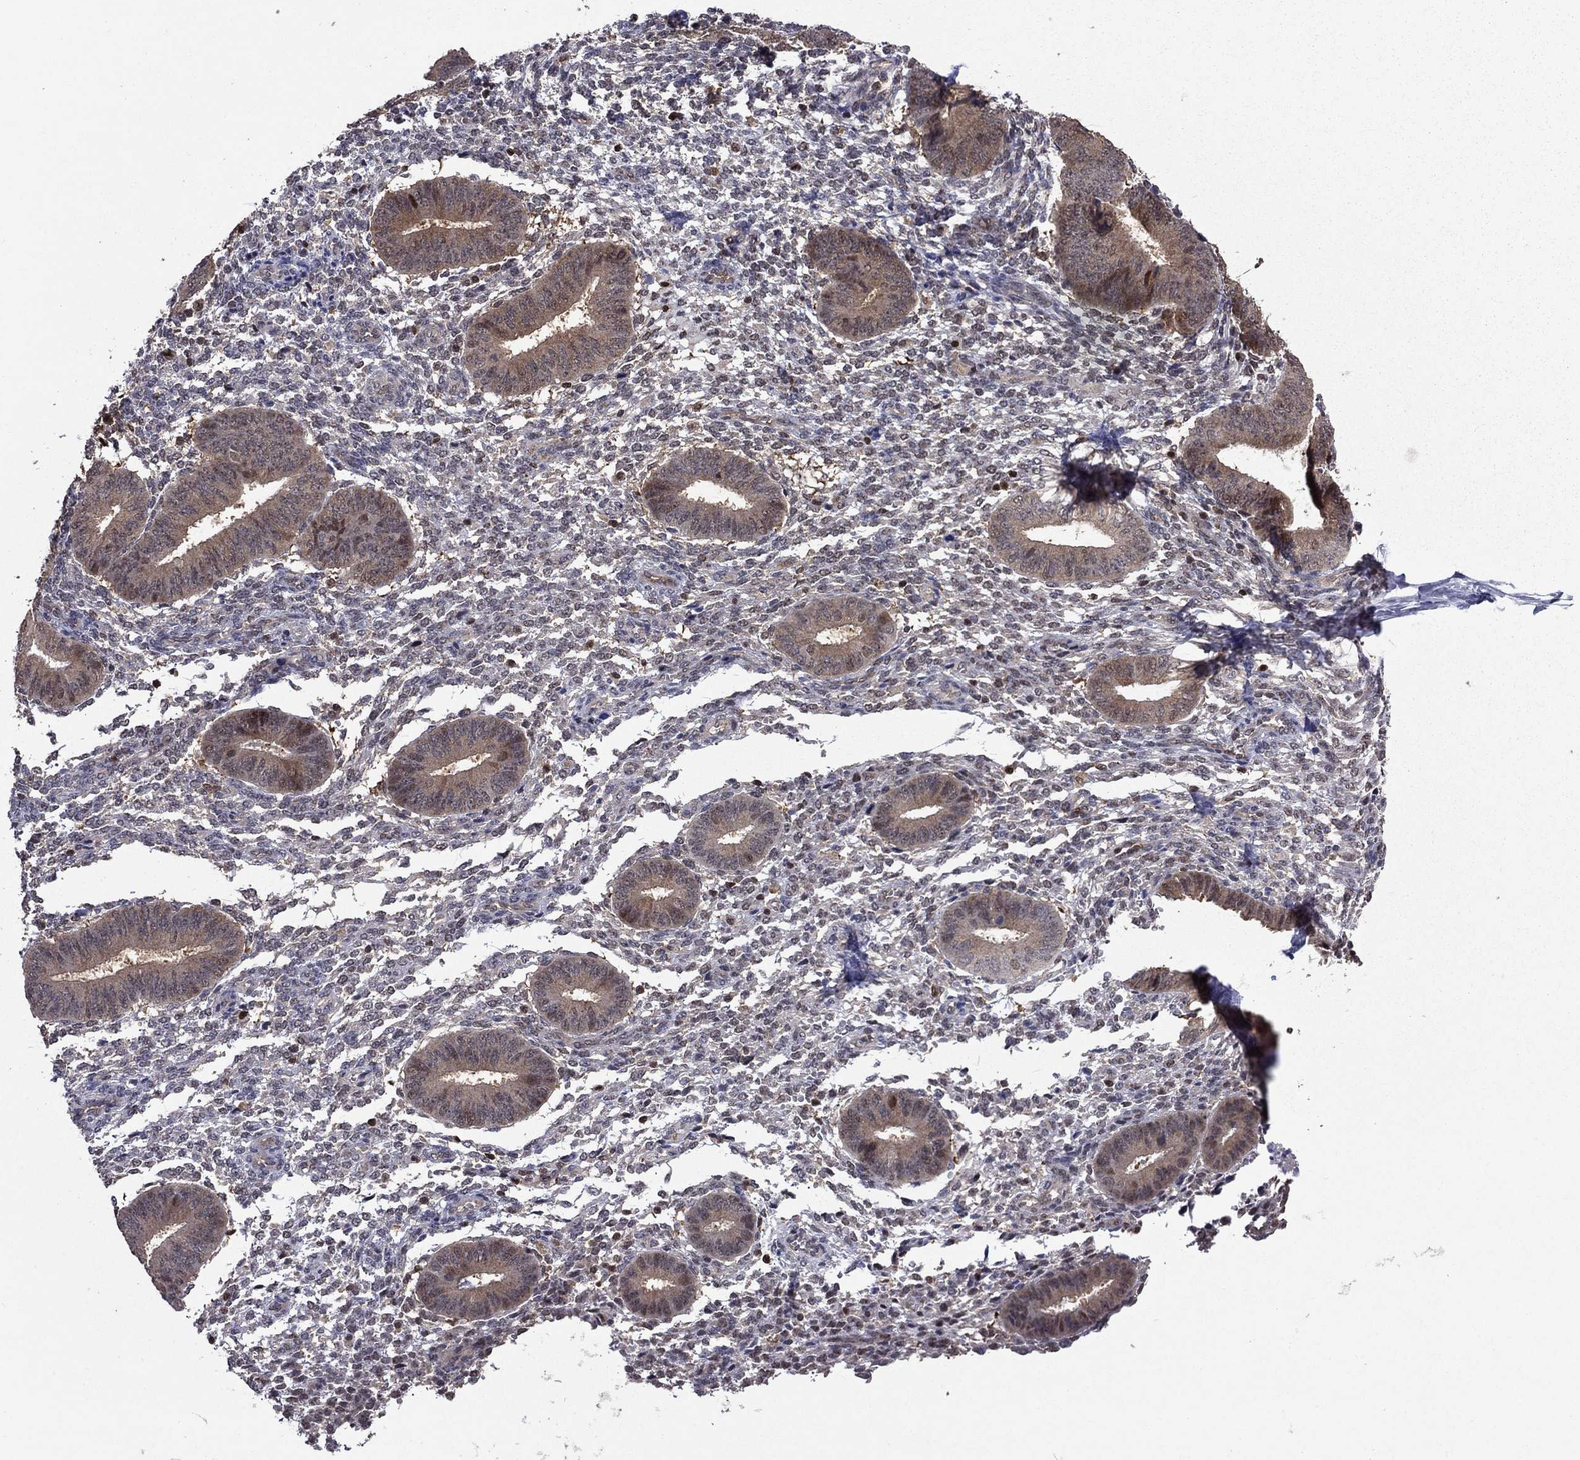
{"staining": {"intensity": "negative", "quantity": "none", "location": "none"}, "tissue": "endometrium", "cell_type": "Cells in endometrial stroma", "image_type": "normal", "snomed": [{"axis": "morphology", "description": "Normal tissue, NOS"}, {"axis": "topography", "description": "Endometrium"}], "caption": "High magnification brightfield microscopy of unremarkable endometrium stained with DAB (brown) and counterstained with hematoxylin (blue): cells in endometrial stroma show no significant staining. The staining is performed using DAB brown chromogen with nuclei counter-stained in using hematoxylin.", "gene": "APPBP2", "patient": {"sex": "female", "age": 47}}